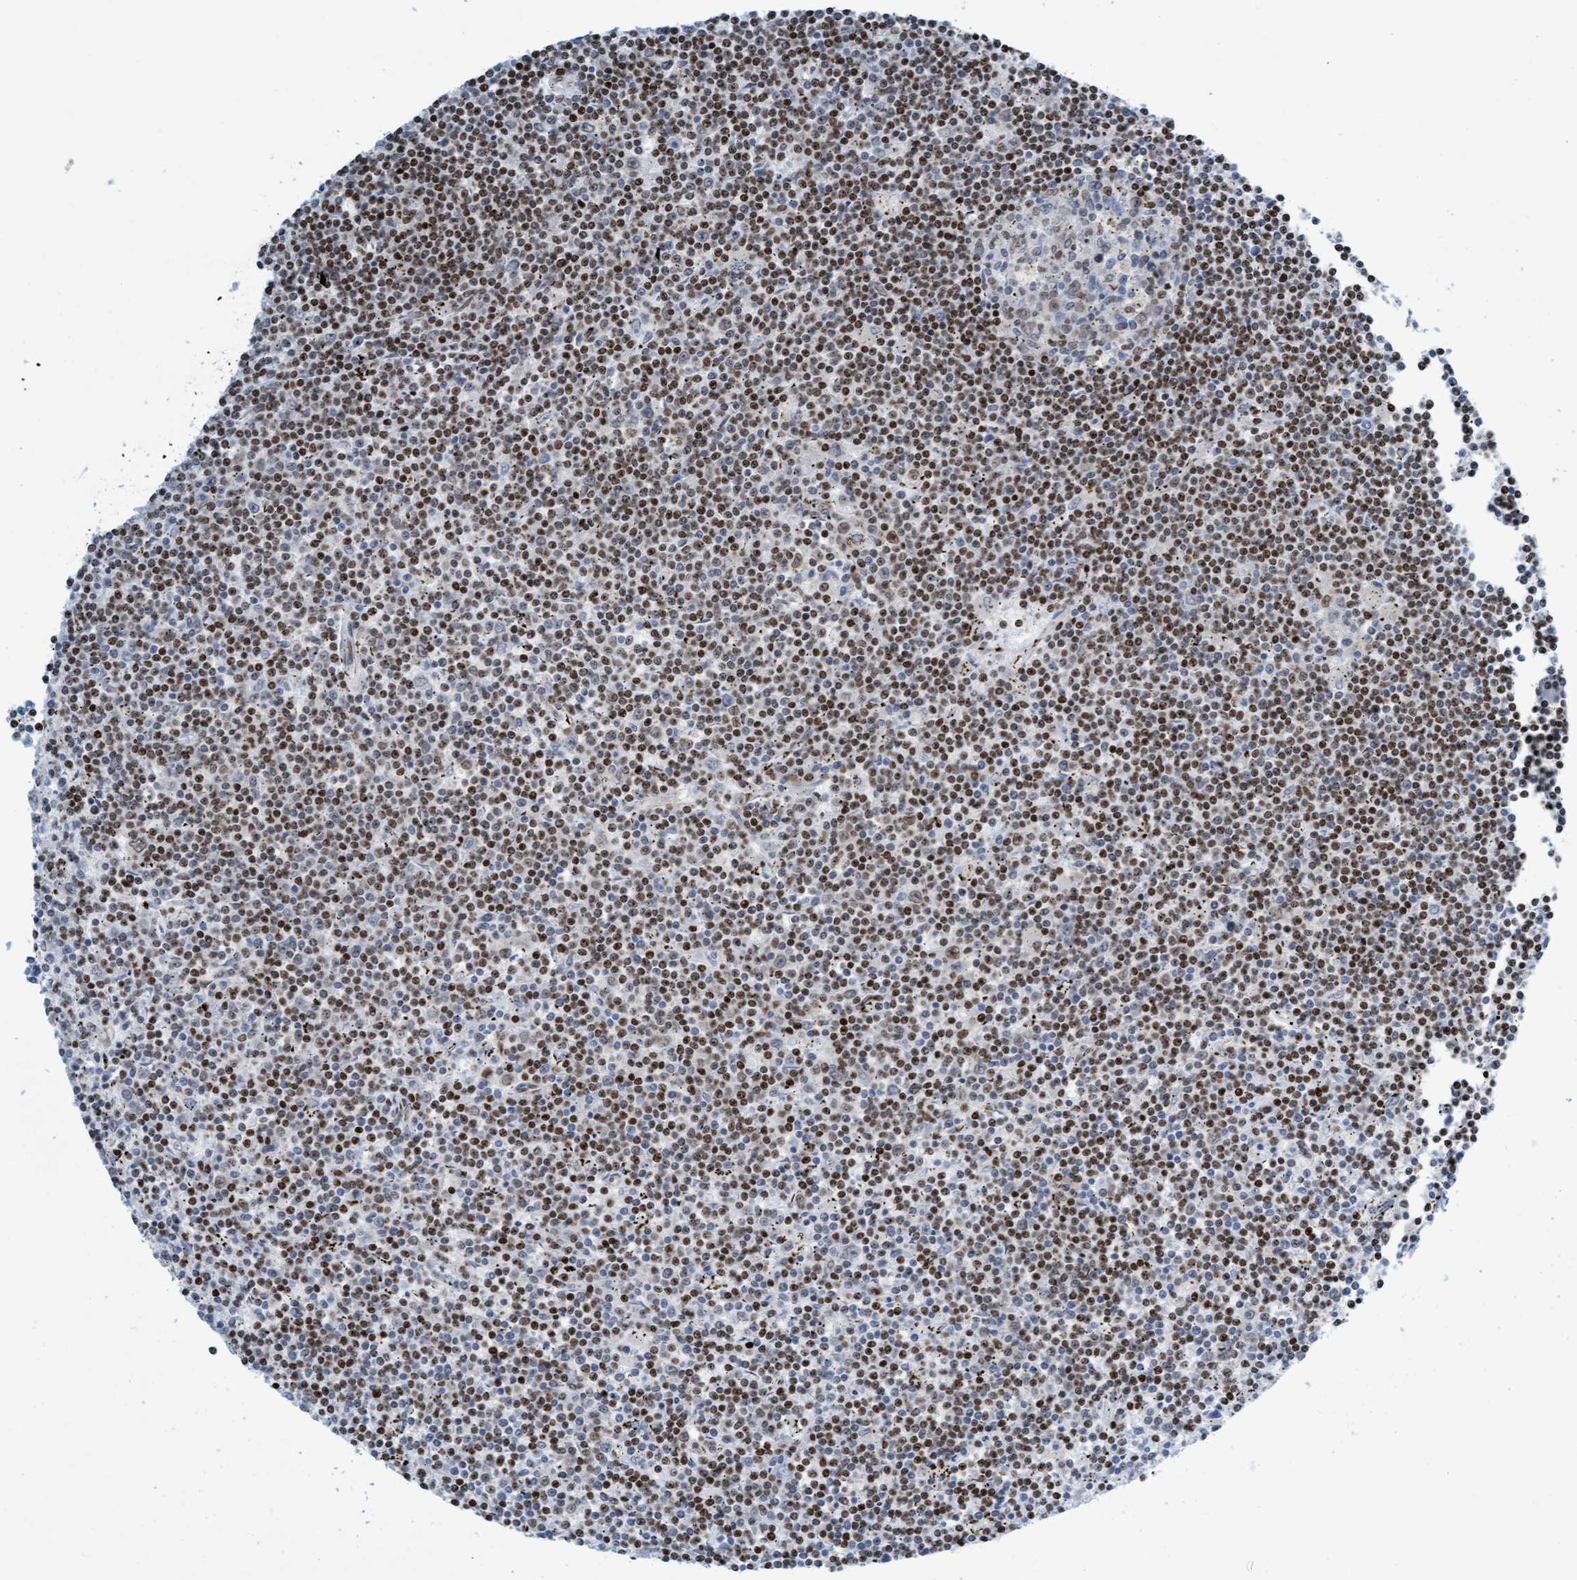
{"staining": {"intensity": "moderate", "quantity": ">75%", "location": "nuclear"}, "tissue": "lymphoma", "cell_type": "Tumor cells", "image_type": "cancer", "snomed": [{"axis": "morphology", "description": "Malignant lymphoma, non-Hodgkin's type, Low grade"}, {"axis": "topography", "description": "Spleen"}], "caption": "The histopathology image exhibits staining of lymphoma, revealing moderate nuclear protein staining (brown color) within tumor cells.", "gene": "GLRX2", "patient": {"sex": "male", "age": 76}}